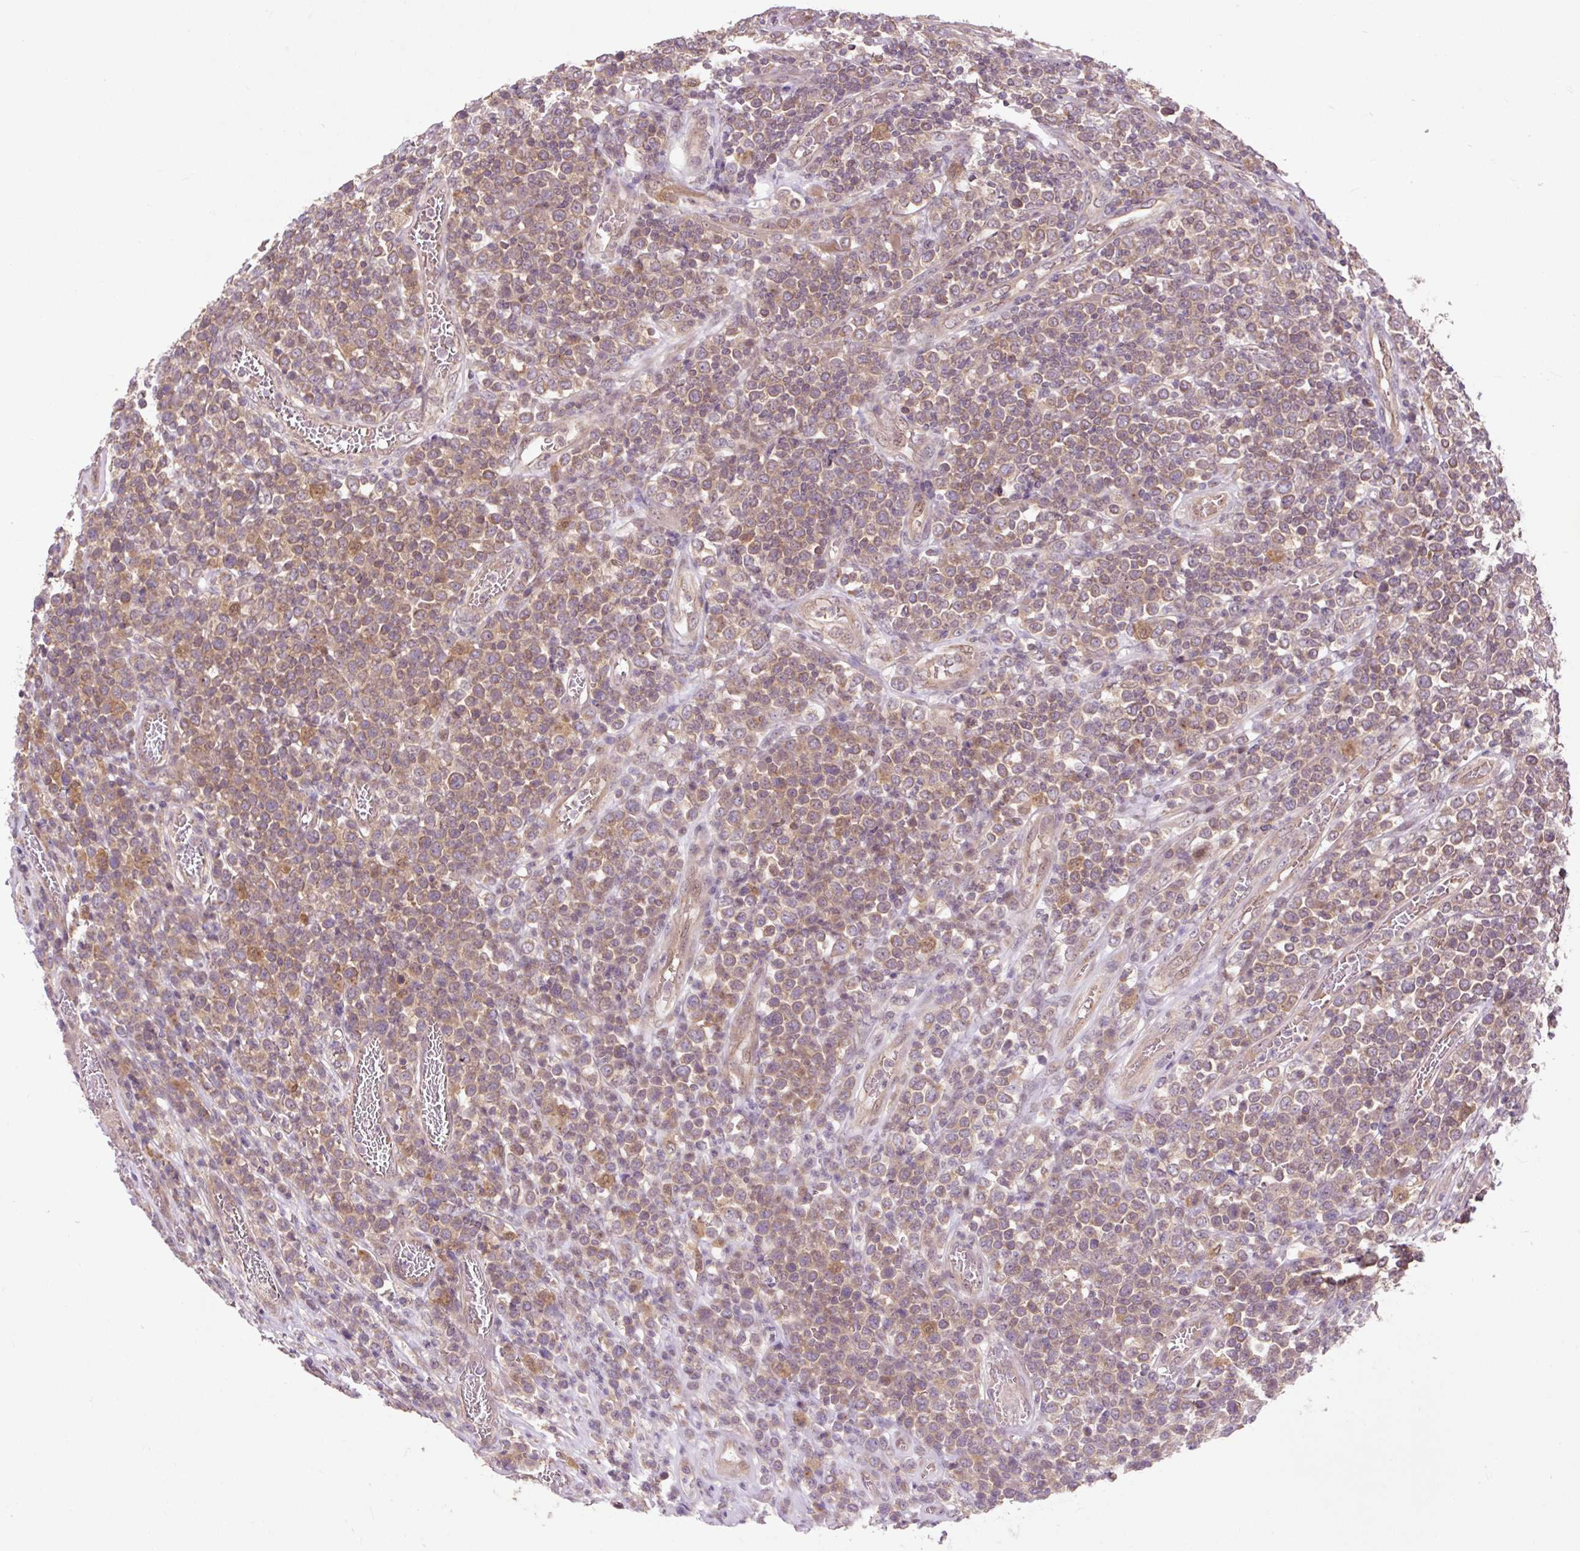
{"staining": {"intensity": "weak", "quantity": ">75%", "location": "cytoplasmic/membranous"}, "tissue": "lymphoma", "cell_type": "Tumor cells", "image_type": "cancer", "snomed": [{"axis": "morphology", "description": "Malignant lymphoma, non-Hodgkin's type, High grade"}, {"axis": "topography", "description": "Soft tissue"}], "caption": "The micrograph reveals immunohistochemical staining of lymphoma. There is weak cytoplasmic/membranous expression is appreciated in about >75% of tumor cells. Immunohistochemistry stains the protein of interest in brown and the nuclei are stained blue.", "gene": "MMS19", "patient": {"sex": "female", "age": 56}}